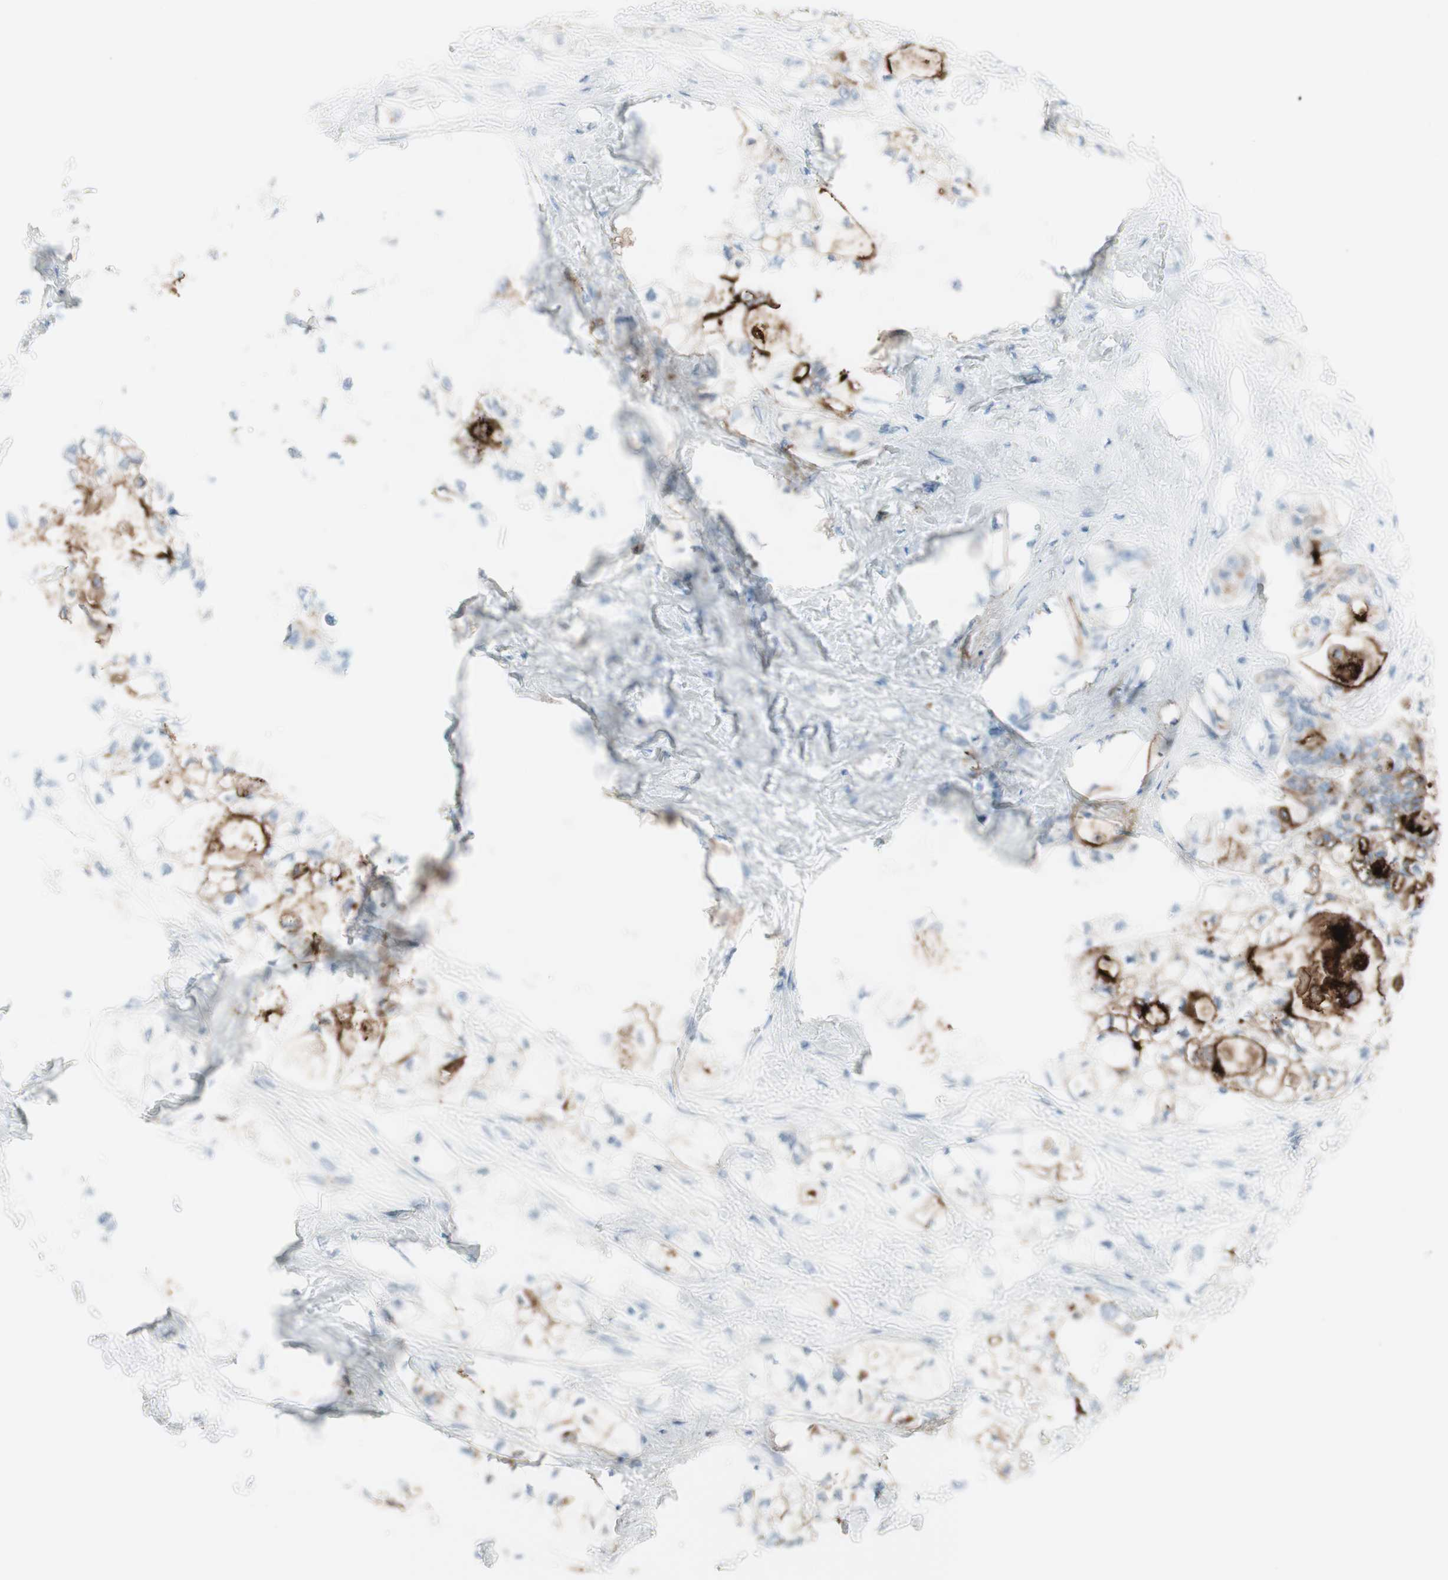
{"staining": {"intensity": "moderate", "quantity": ">75%", "location": "cytoplasmic/membranous"}, "tissue": "pancreatic cancer", "cell_type": "Tumor cells", "image_type": "cancer", "snomed": [{"axis": "morphology", "description": "Adenocarcinoma, NOS"}, {"axis": "topography", "description": "Pancreas"}], "caption": "An IHC micrograph of neoplastic tissue is shown. Protein staining in brown shows moderate cytoplasmic/membranous positivity in pancreatic adenocarcinoma within tumor cells. (Stains: DAB (3,3'-diaminobenzidine) in brown, nuclei in blue, Microscopy: brightfield microscopy at high magnification).", "gene": "CDHR5", "patient": {"sex": "male", "age": 70}}